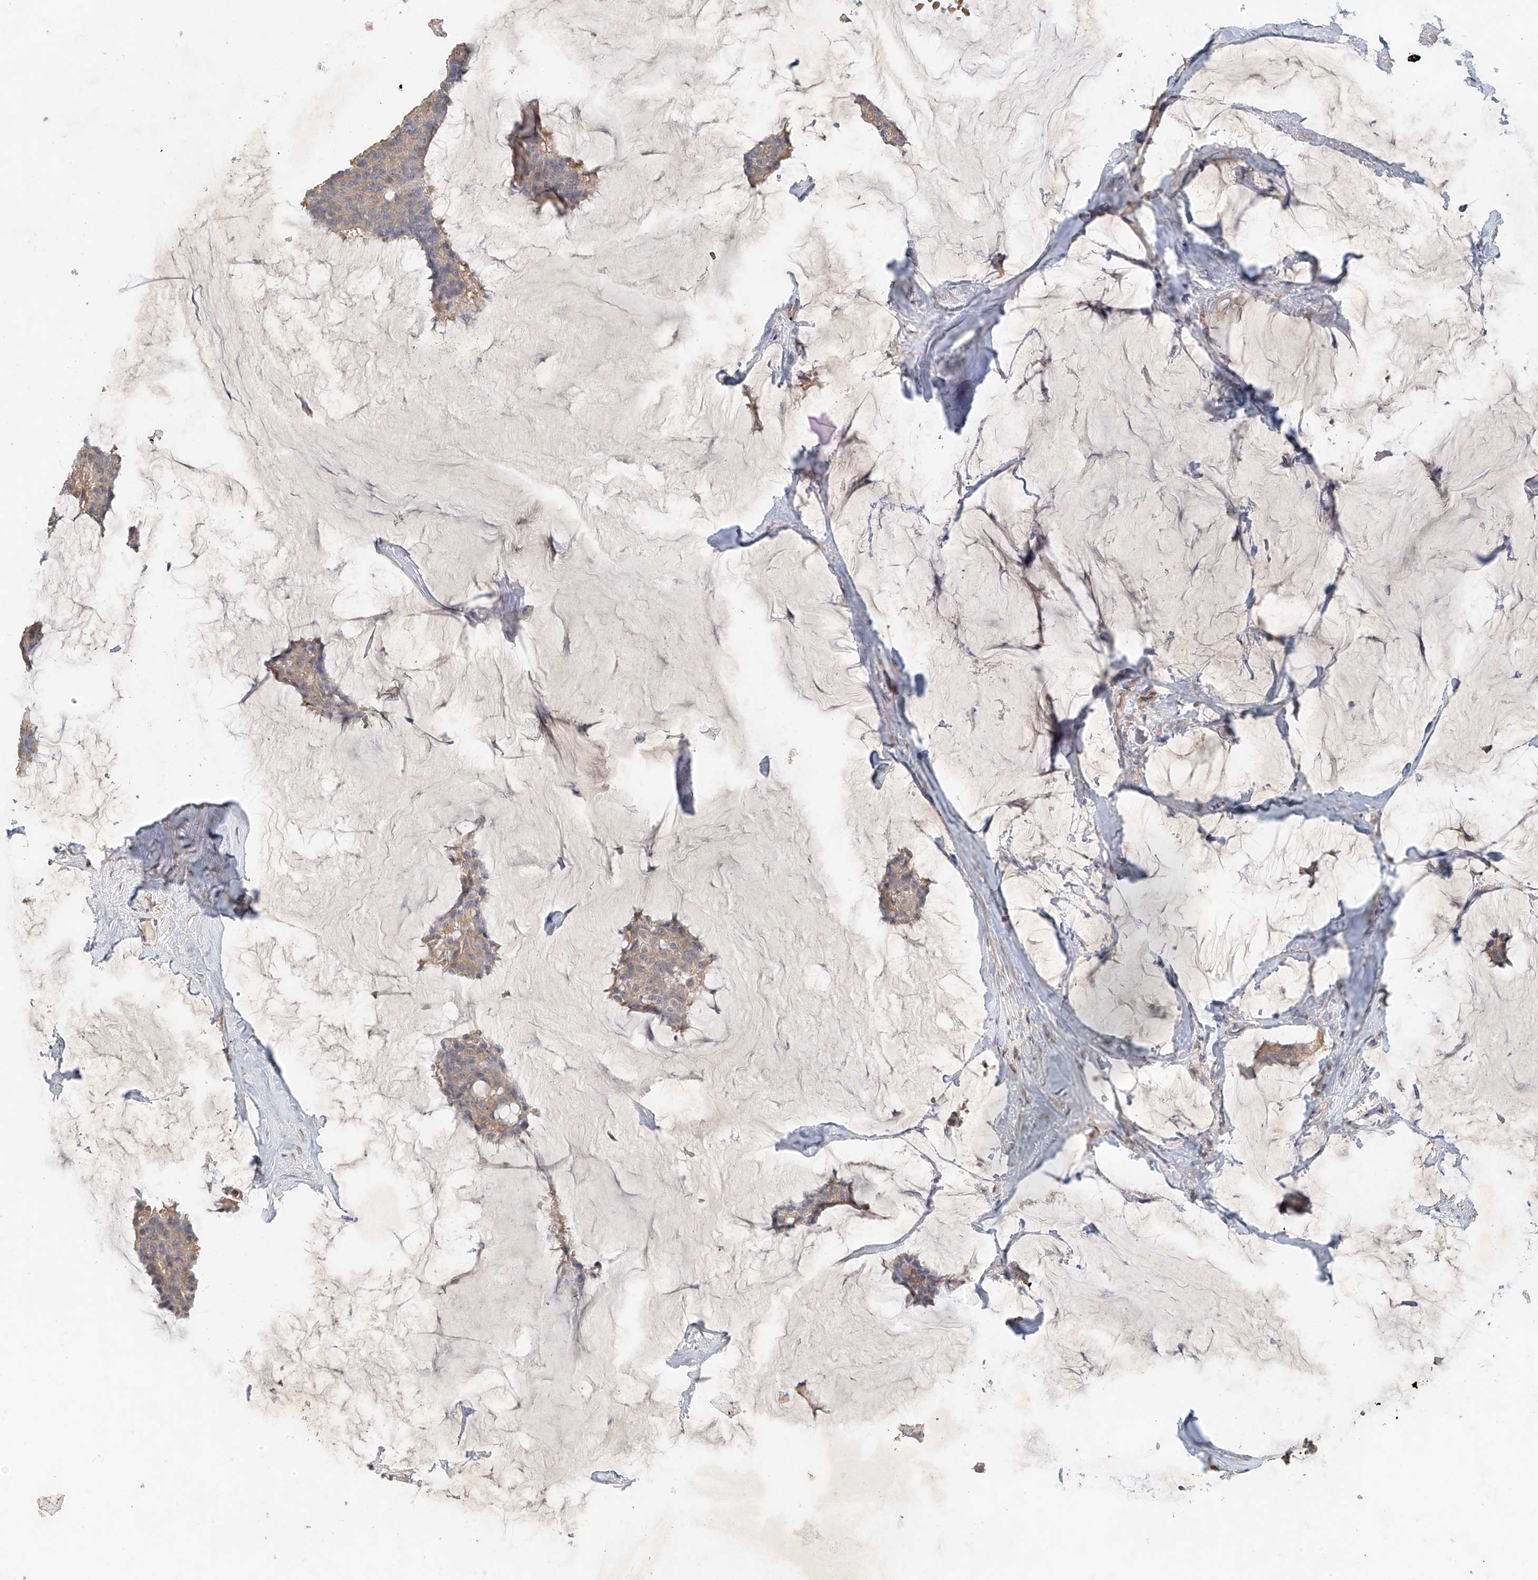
{"staining": {"intensity": "weak", "quantity": "25%-75%", "location": "cytoplasmic/membranous"}, "tissue": "breast cancer", "cell_type": "Tumor cells", "image_type": "cancer", "snomed": [{"axis": "morphology", "description": "Duct carcinoma"}, {"axis": "topography", "description": "Breast"}], "caption": "DAB (3,3'-diaminobenzidine) immunohistochemical staining of breast cancer displays weak cytoplasmic/membranous protein positivity in about 25%-75% of tumor cells.", "gene": "GNB1L", "patient": {"sex": "female", "age": 93}}